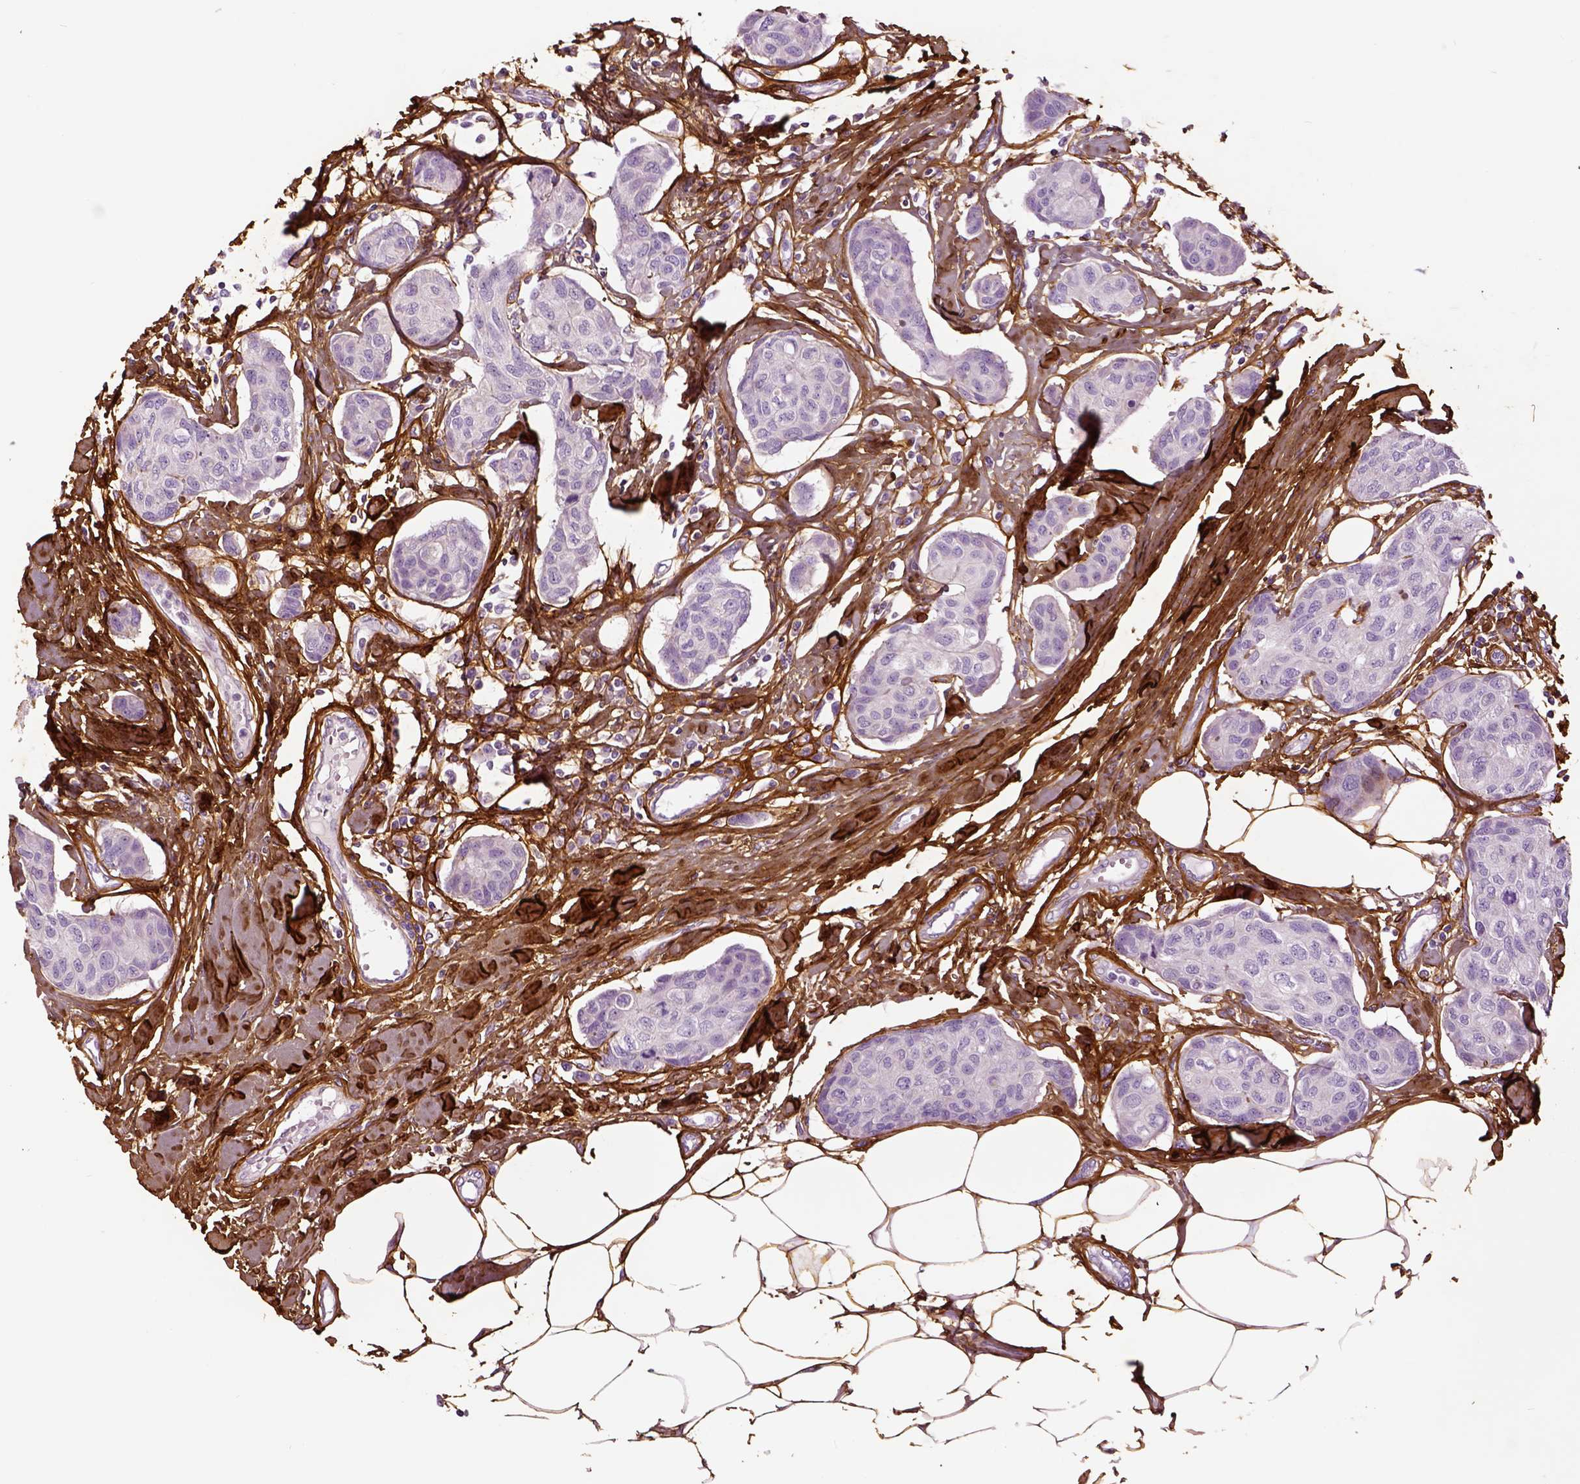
{"staining": {"intensity": "negative", "quantity": "none", "location": "none"}, "tissue": "breast cancer", "cell_type": "Tumor cells", "image_type": "cancer", "snomed": [{"axis": "morphology", "description": "Duct carcinoma"}, {"axis": "topography", "description": "Breast"}], "caption": "Human breast infiltrating ductal carcinoma stained for a protein using immunohistochemistry displays no expression in tumor cells.", "gene": "COL6A2", "patient": {"sex": "female", "age": 80}}